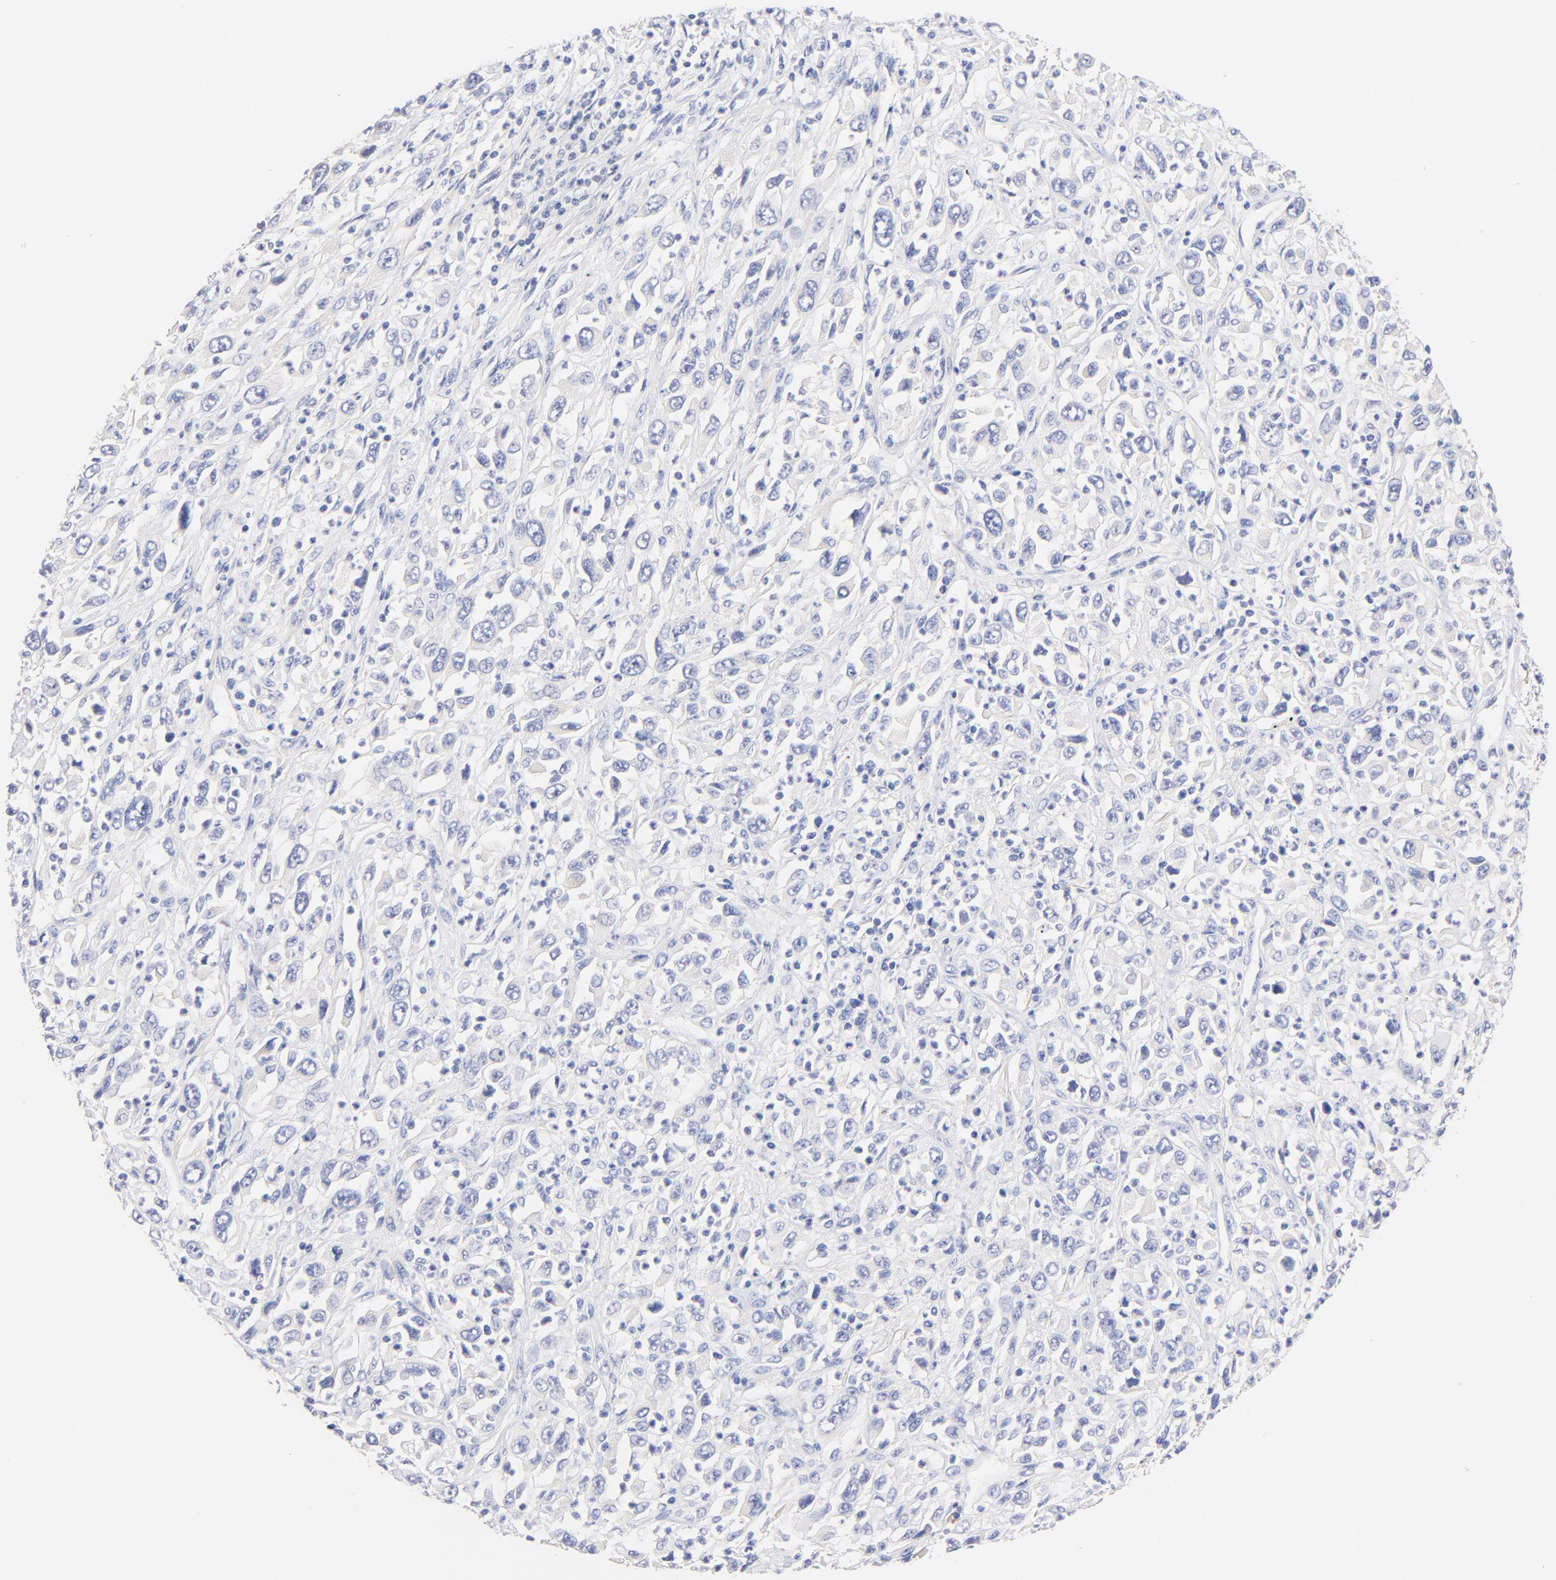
{"staining": {"intensity": "negative", "quantity": "none", "location": "none"}, "tissue": "melanoma", "cell_type": "Tumor cells", "image_type": "cancer", "snomed": [{"axis": "morphology", "description": "Malignant melanoma, Metastatic site"}, {"axis": "topography", "description": "Skin"}], "caption": "Immunohistochemical staining of human malignant melanoma (metastatic site) exhibits no significant expression in tumor cells. (Brightfield microscopy of DAB IHC at high magnification).", "gene": "TNFRSF13C", "patient": {"sex": "female", "age": 56}}